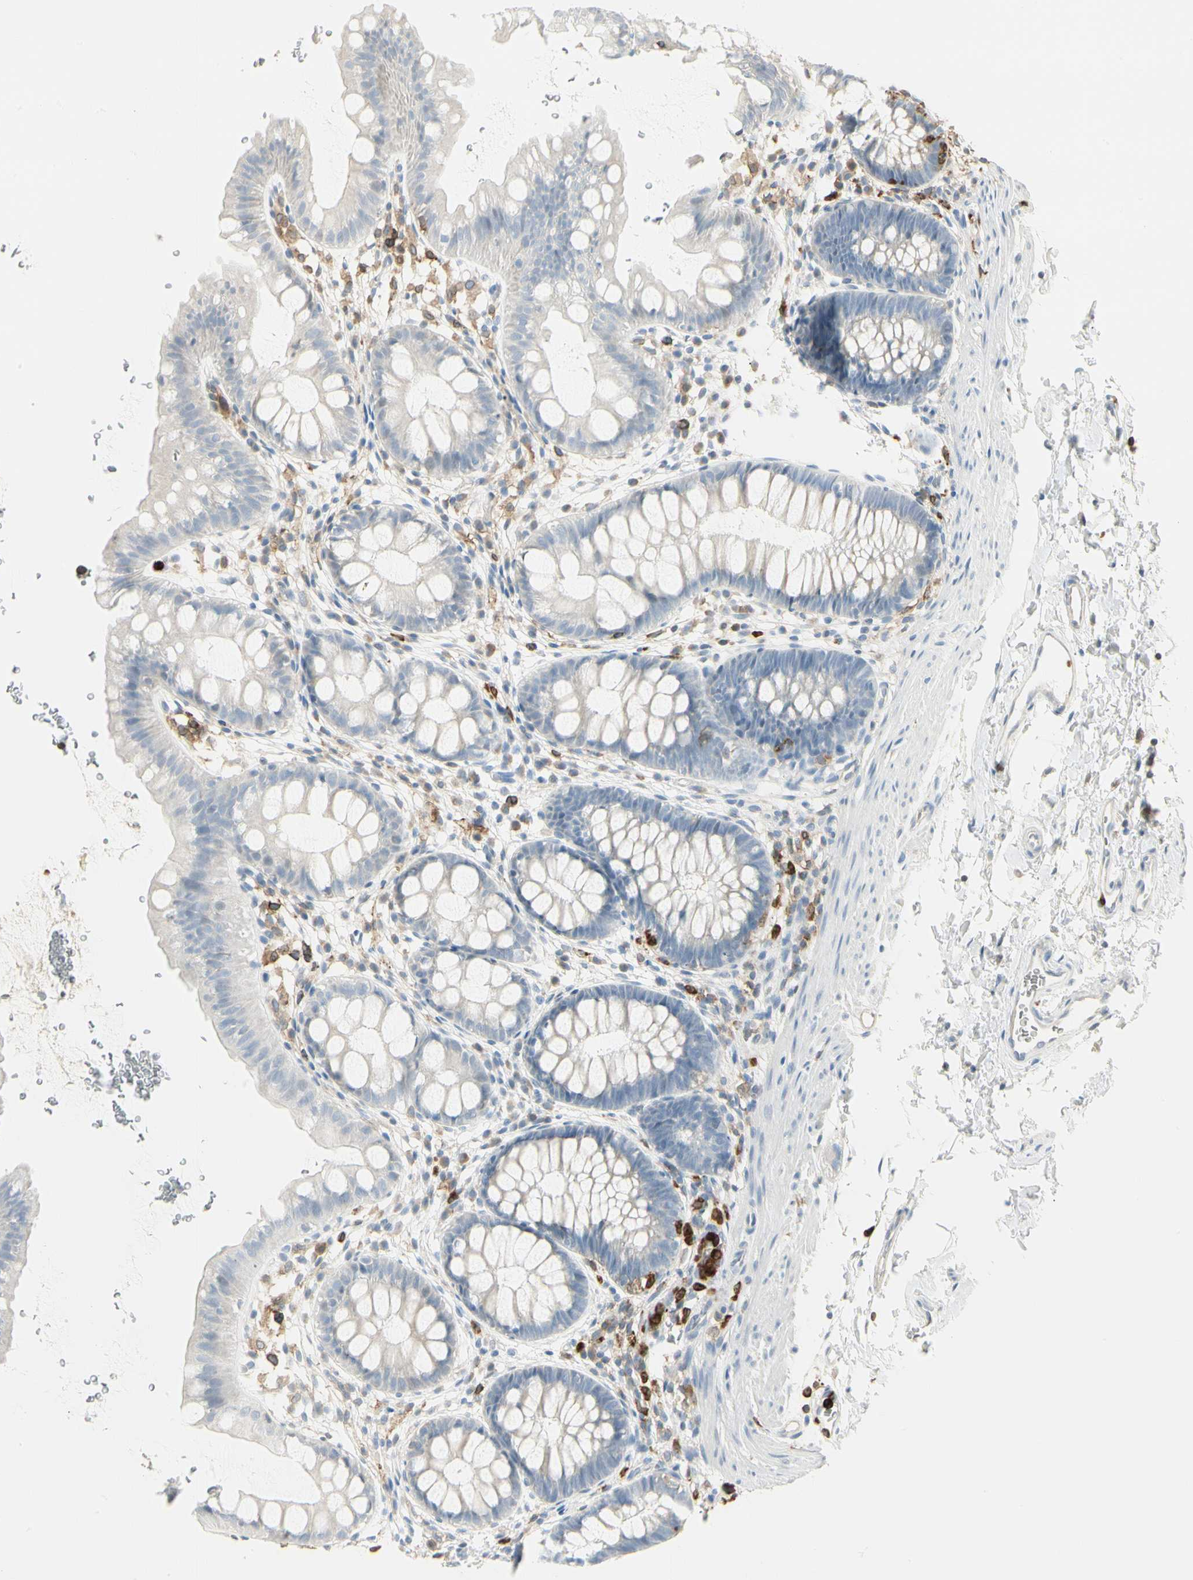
{"staining": {"intensity": "weak", "quantity": "<25%", "location": "cytoplasmic/membranous"}, "tissue": "rectum", "cell_type": "Glandular cells", "image_type": "normal", "snomed": [{"axis": "morphology", "description": "Normal tissue, NOS"}, {"axis": "topography", "description": "Rectum"}], "caption": "The IHC micrograph has no significant expression in glandular cells of rectum. The staining was performed using DAB (3,3'-diaminobenzidine) to visualize the protein expression in brown, while the nuclei were stained in blue with hematoxylin (Magnification: 20x).", "gene": "ITGB2", "patient": {"sex": "female", "age": 24}}